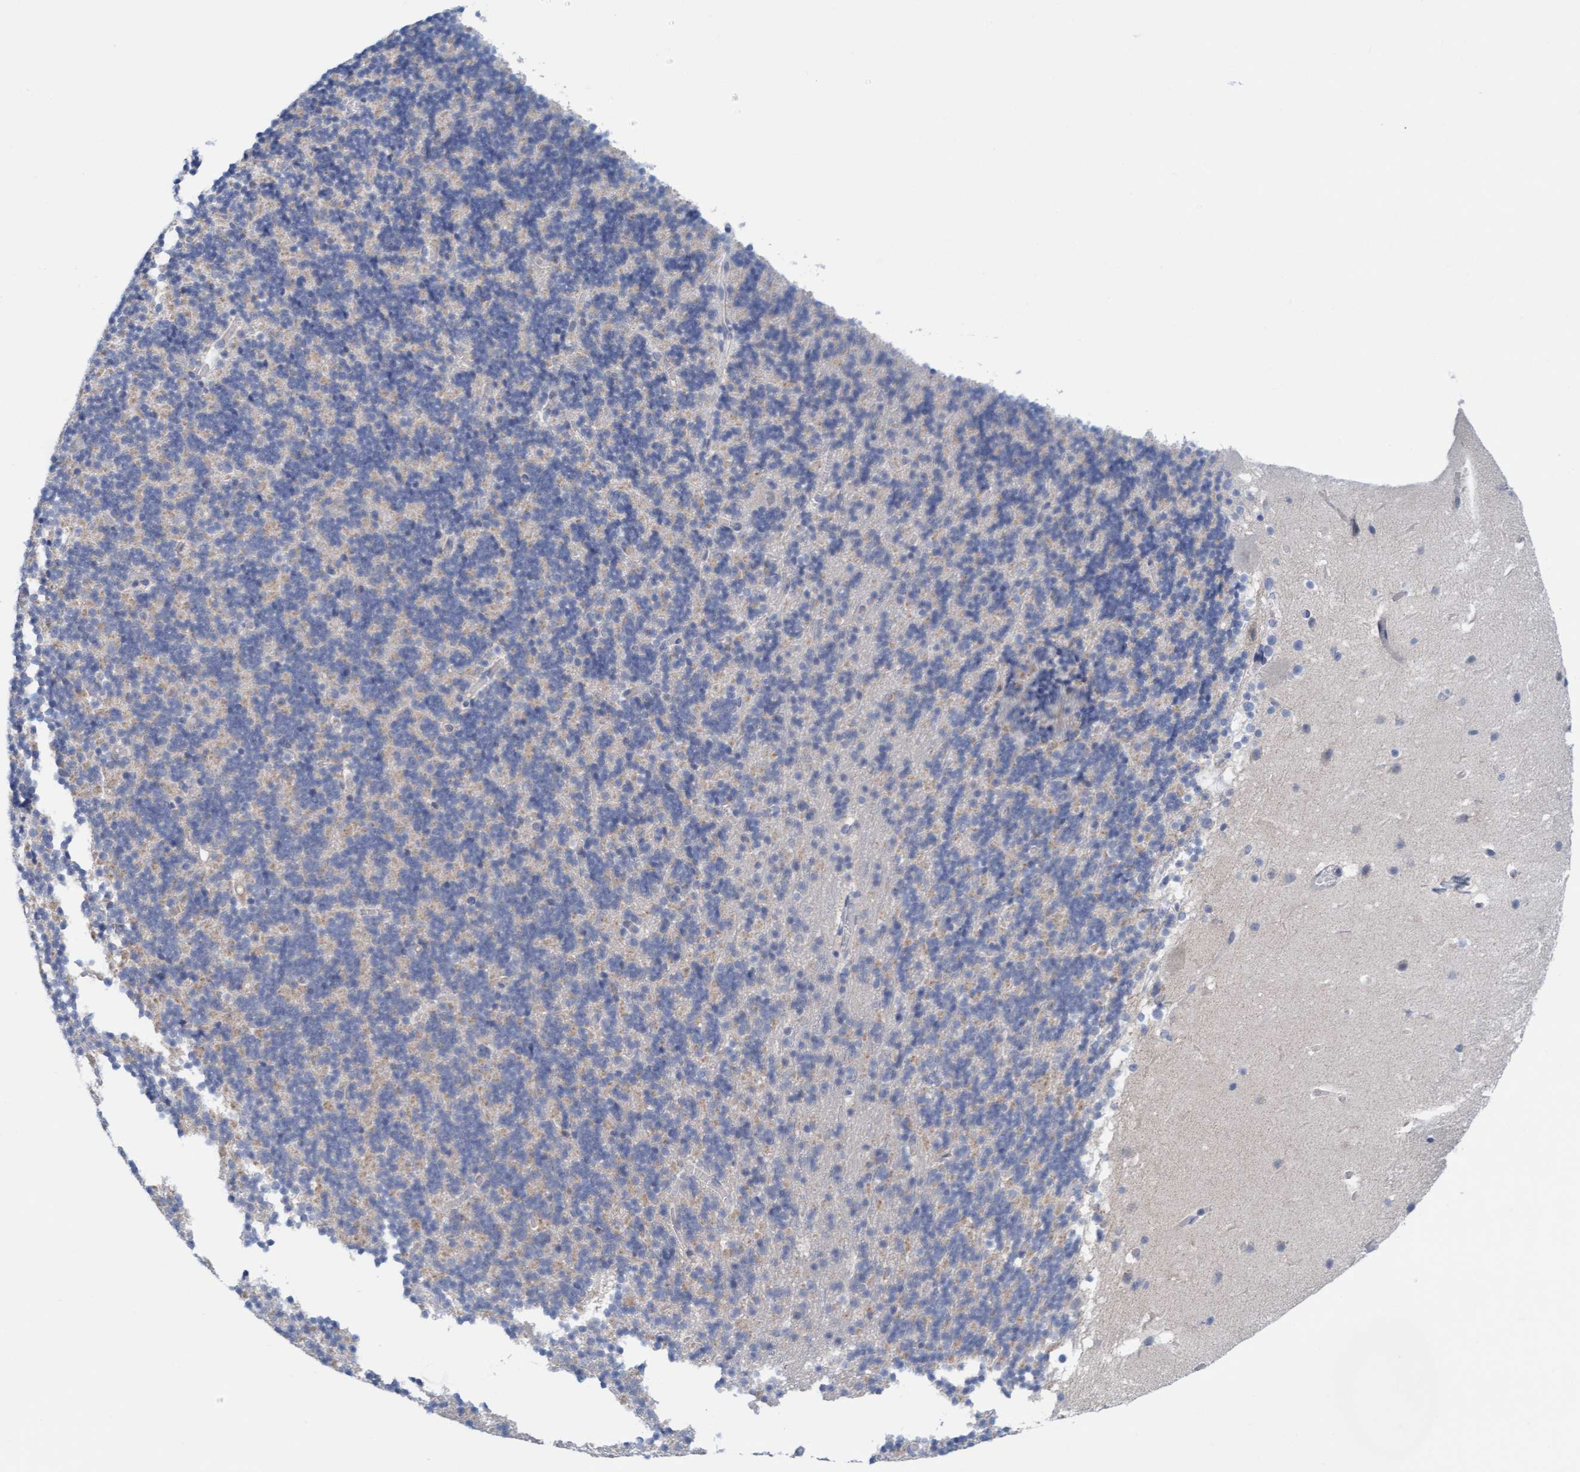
{"staining": {"intensity": "negative", "quantity": "none", "location": "none"}, "tissue": "cerebellum", "cell_type": "Cells in granular layer", "image_type": "normal", "snomed": [{"axis": "morphology", "description": "Normal tissue, NOS"}, {"axis": "topography", "description": "Cerebellum"}], "caption": "This is an immunohistochemistry image of normal human cerebellum. There is no positivity in cells in granular layer.", "gene": "CPA3", "patient": {"sex": "male", "age": 45}}